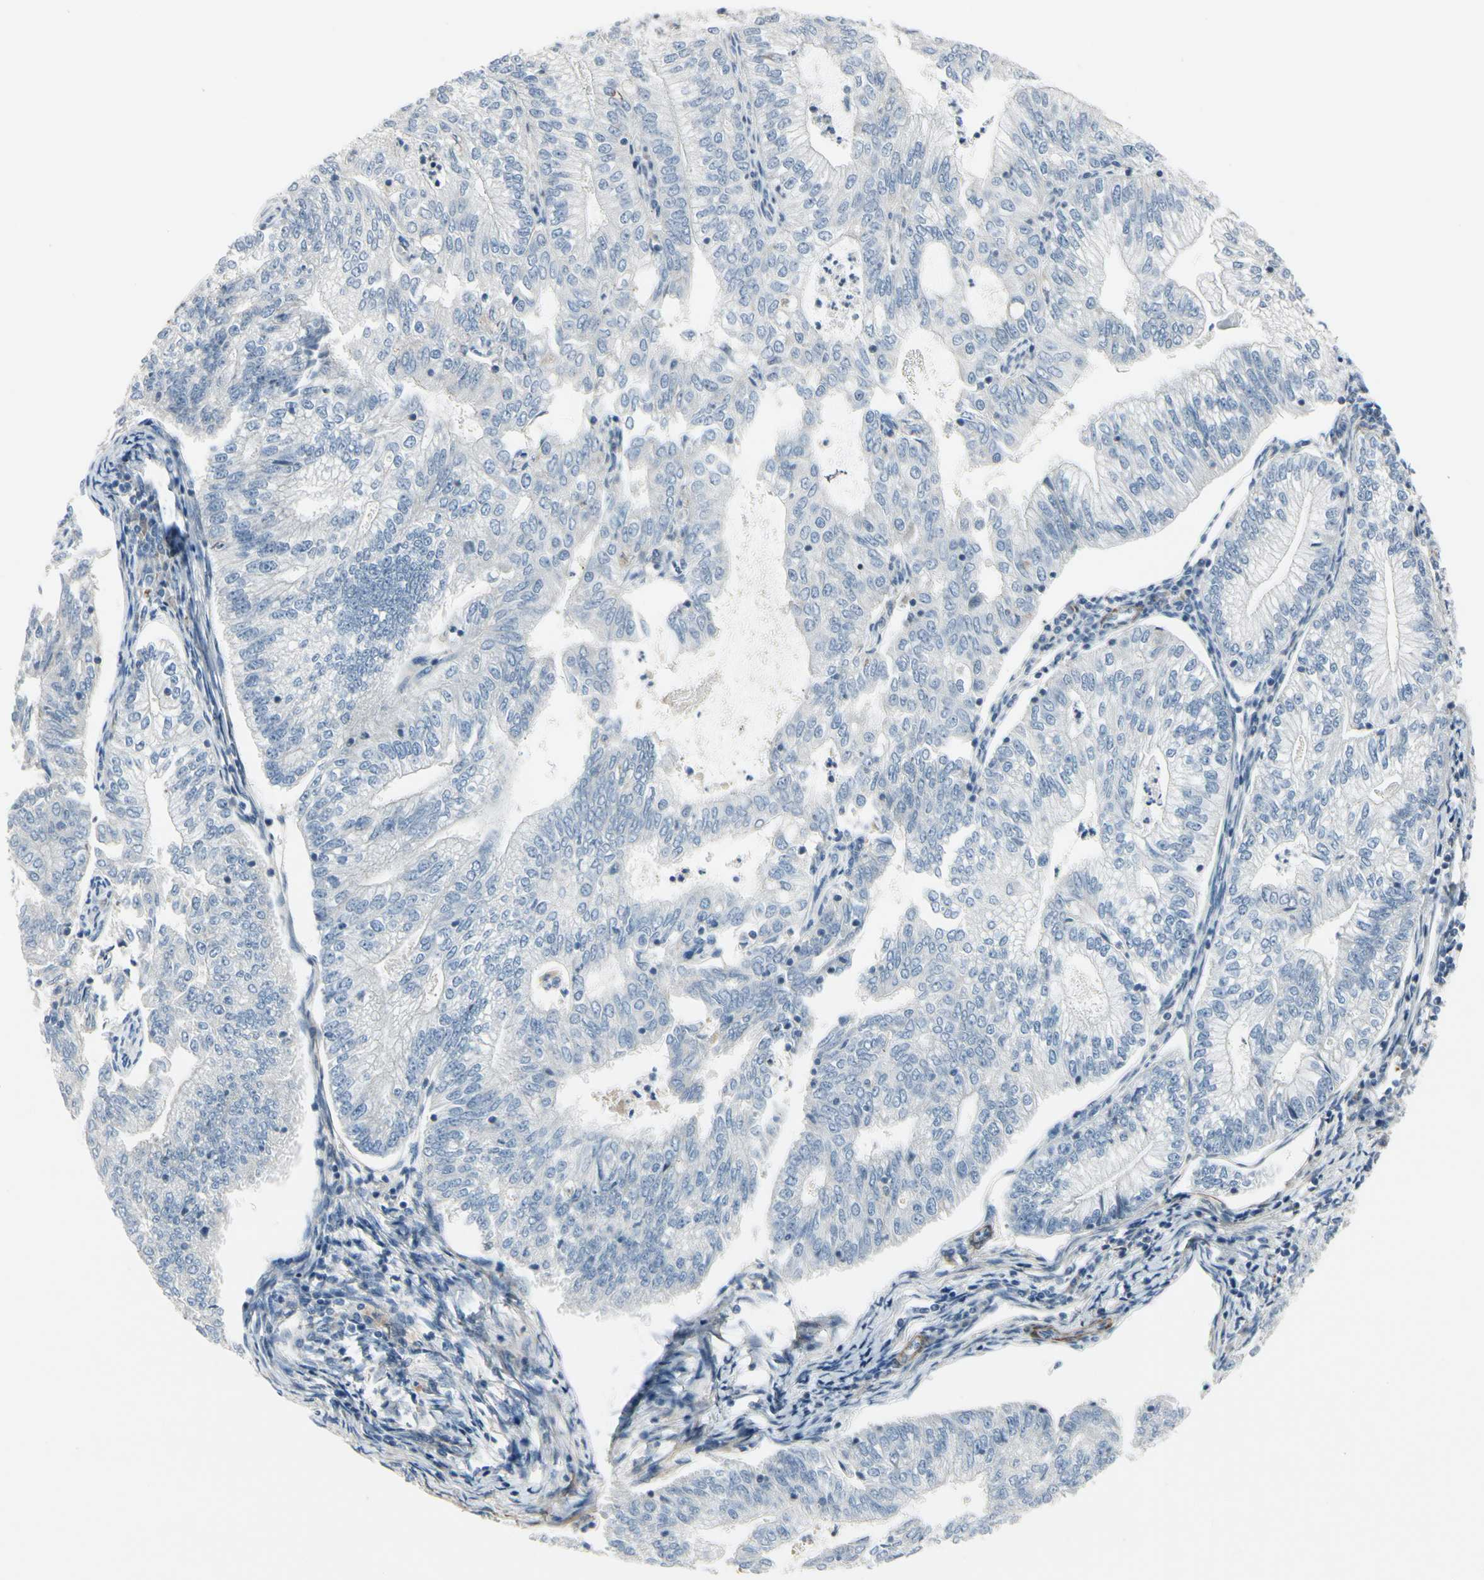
{"staining": {"intensity": "negative", "quantity": "none", "location": "none"}, "tissue": "endometrial cancer", "cell_type": "Tumor cells", "image_type": "cancer", "snomed": [{"axis": "morphology", "description": "Adenocarcinoma, NOS"}, {"axis": "topography", "description": "Endometrium"}], "caption": "IHC photomicrograph of neoplastic tissue: human endometrial cancer stained with DAB demonstrates no significant protein expression in tumor cells.", "gene": "TPM1", "patient": {"sex": "female", "age": 69}}